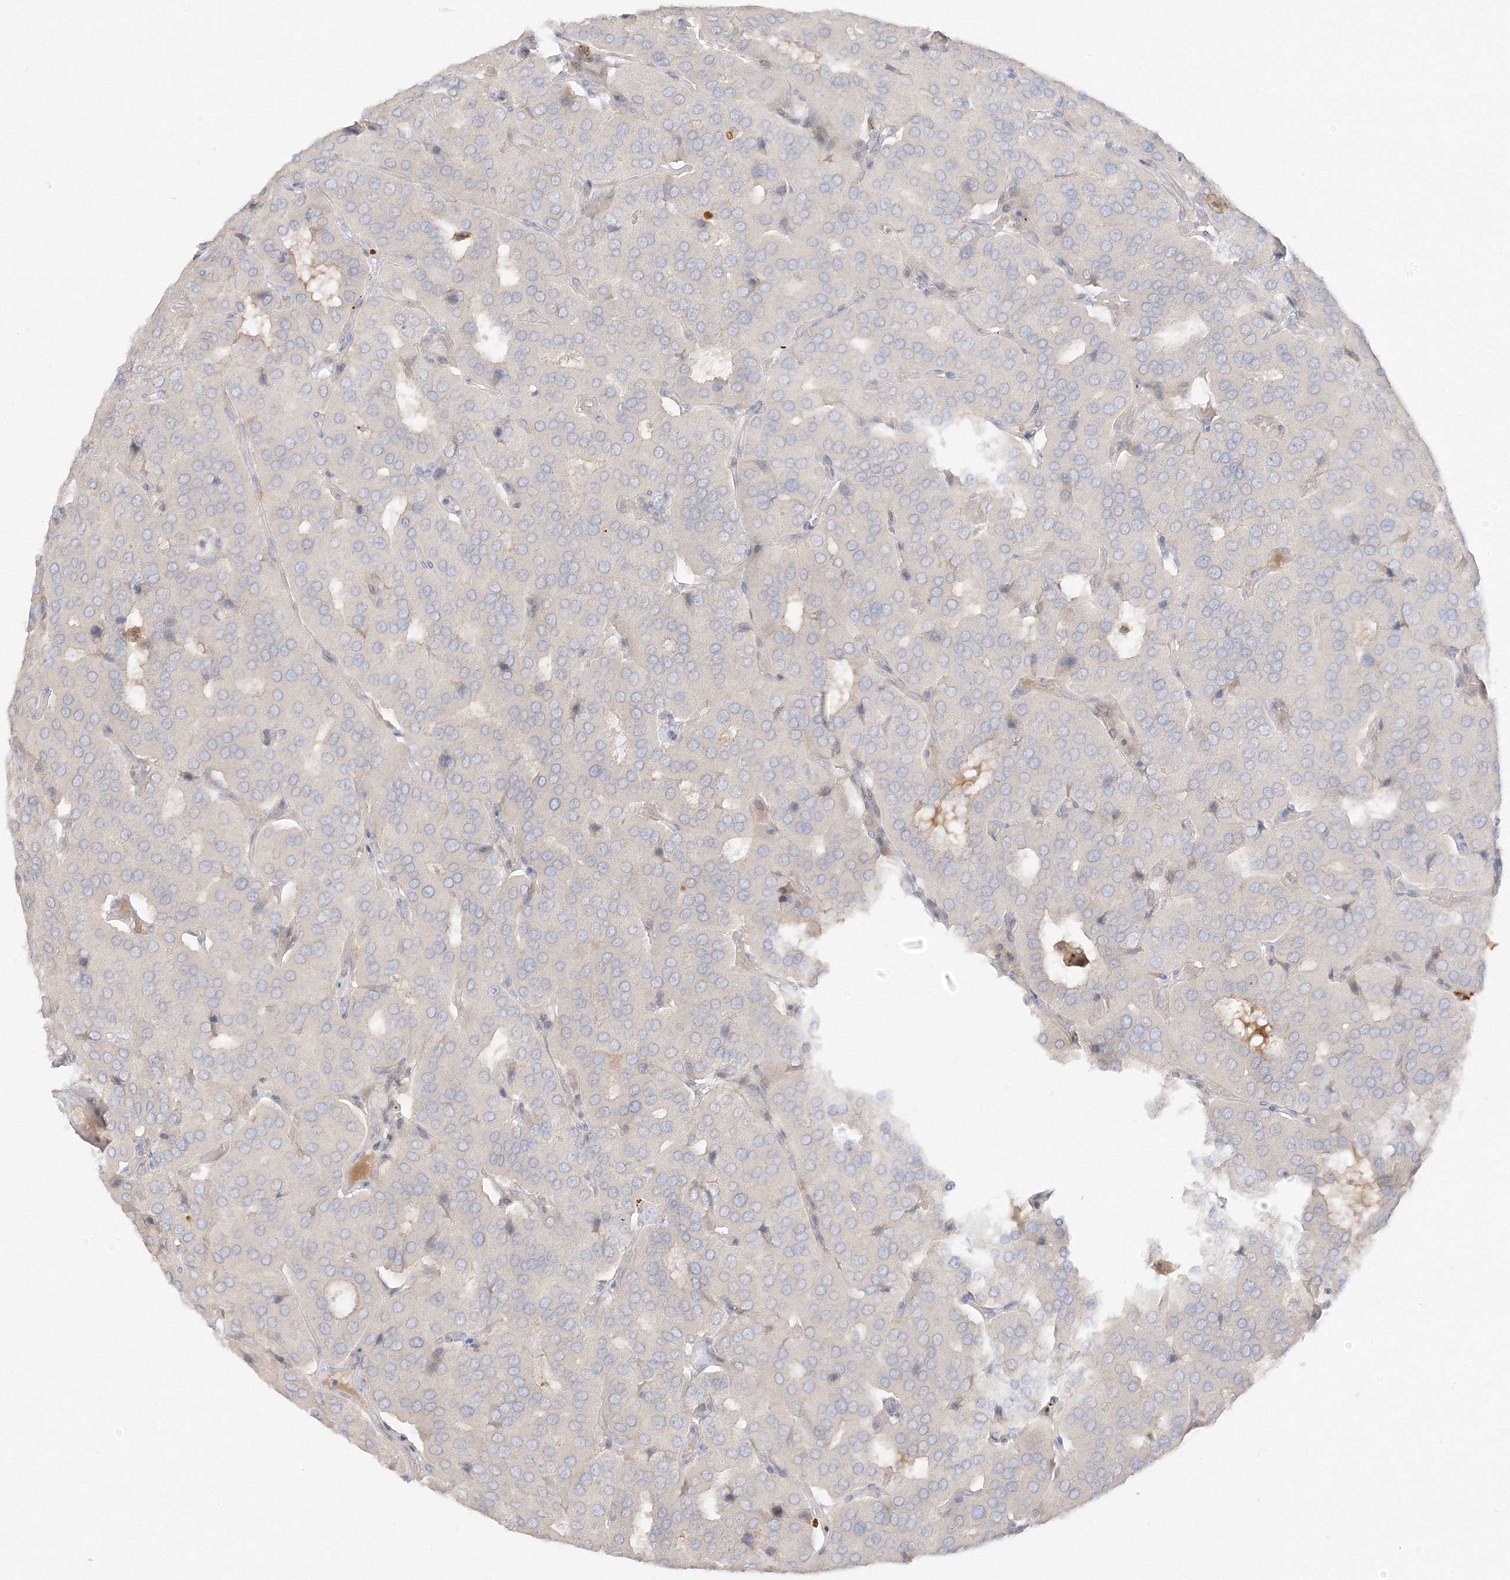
{"staining": {"intensity": "negative", "quantity": "none", "location": "none"}, "tissue": "parathyroid gland", "cell_type": "Glandular cells", "image_type": "normal", "snomed": [{"axis": "morphology", "description": "Normal tissue, NOS"}, {"axis": "morphology", "description": "Adenoma, NOS"}, {"axis": "topography", "description": "Parathyroid gland"}], "caption": "DAB immunohistochemical staining of normal parathyroid gland demonstrates no significant expression in glandular cells.", "gene": "ETAA1", "patient": {"sex": "female", "age": 86}}